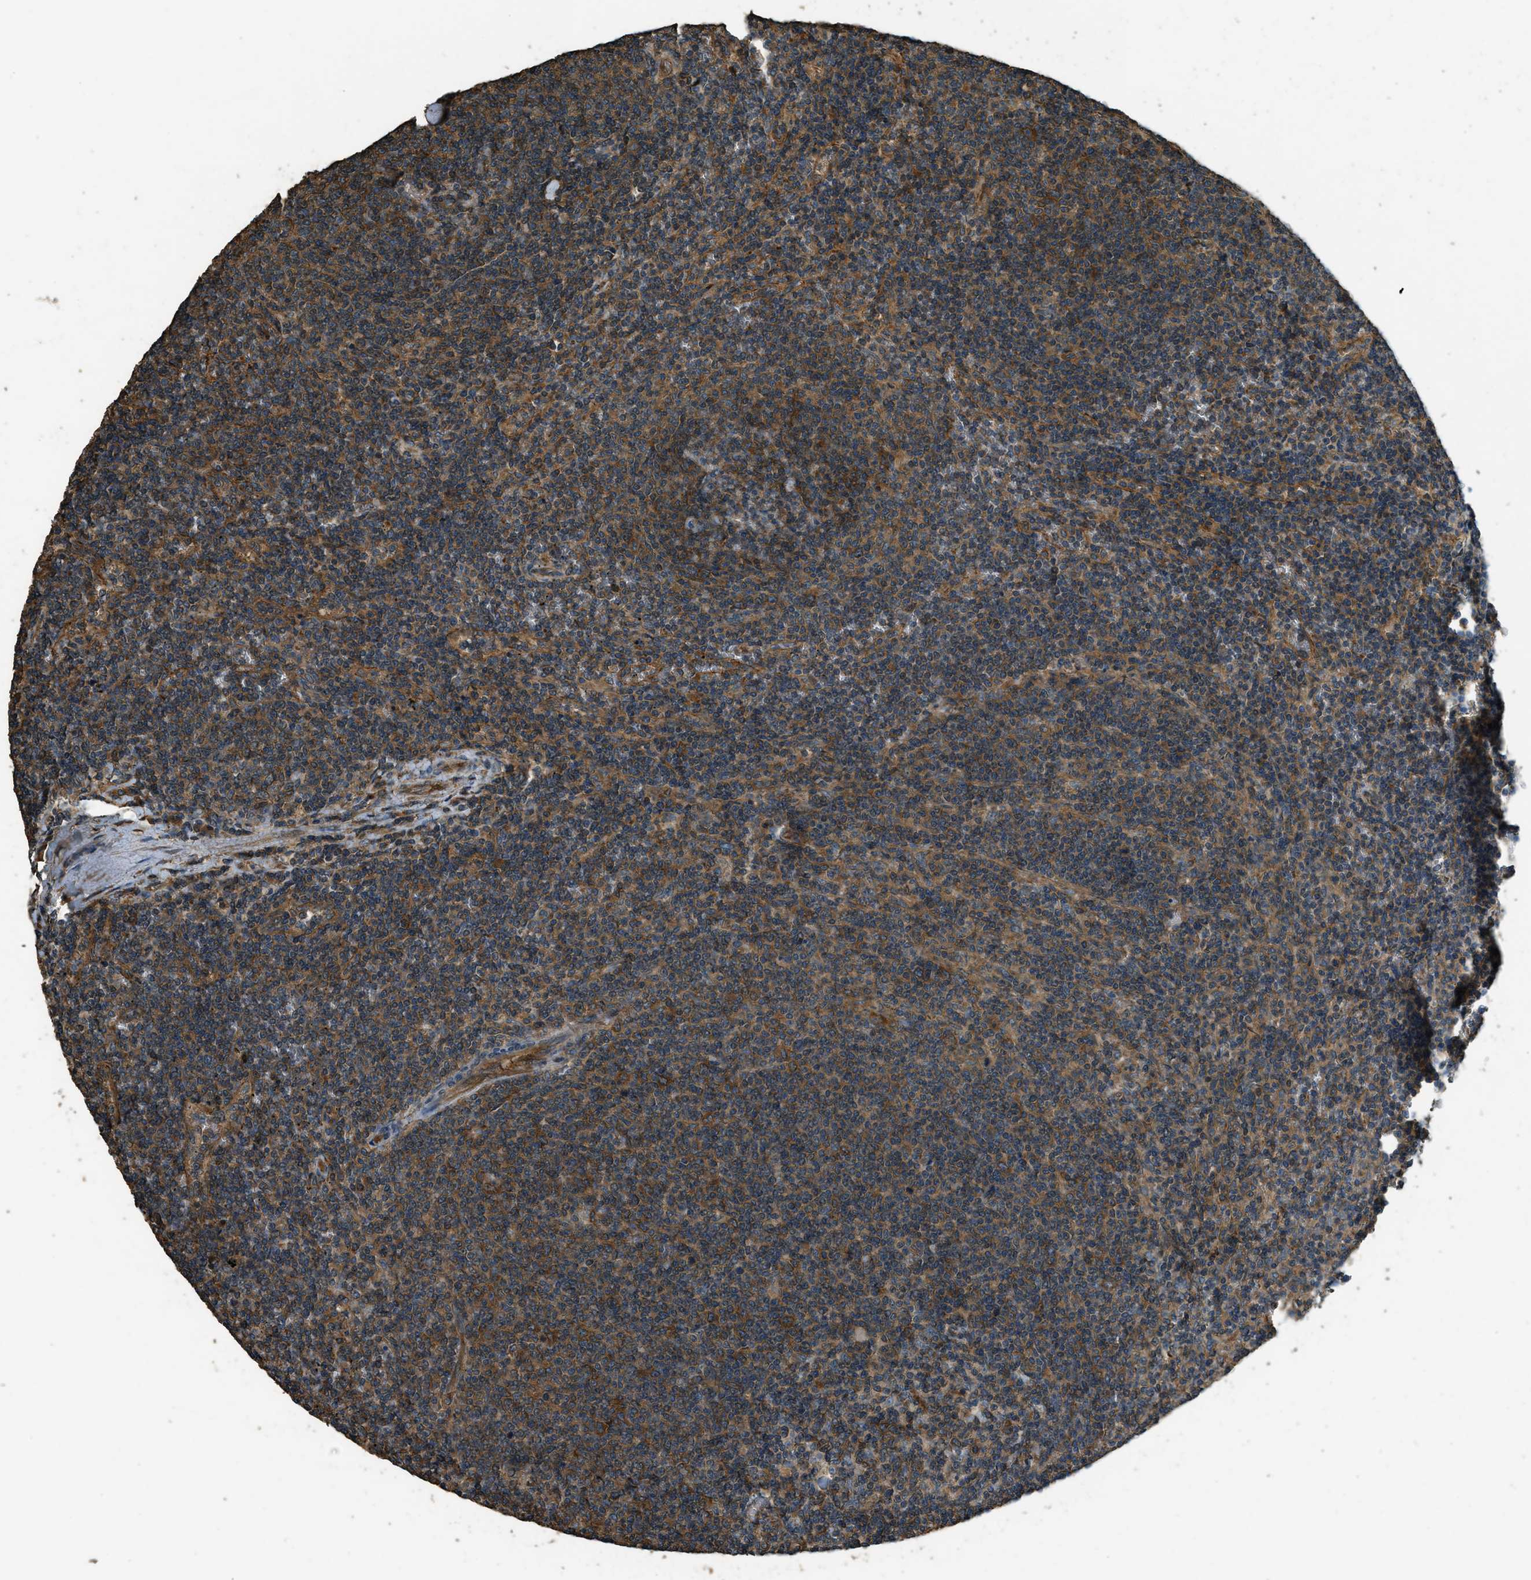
{"staining": {"intensity": "moderate", "quantity": ">75%", "location": "cytoplasmic/membranous"}, "tissue": "lymphoma", "cell_type": "Tumor cells", "image_type": "cancer", "snomed": [{"axis": "morphology", "description": "Malignant lymphoma, non-Hodgkin's type, Low grade"}, {"axis": "topography", "description": "Spleen"}], "caption": "Protein analysis of low-grade malignant lymphoma, non-Hodgkin's type tissue displays moderate cytoplasmic/membranous staining in approximately >75% of tumor cells. (DAB (3,3'-diaminobenzidine) IHC, brown staining for protein, blue staining for nuclei).", "gene": "MARS1", "patient": {"sex": "female", "age": 50}}